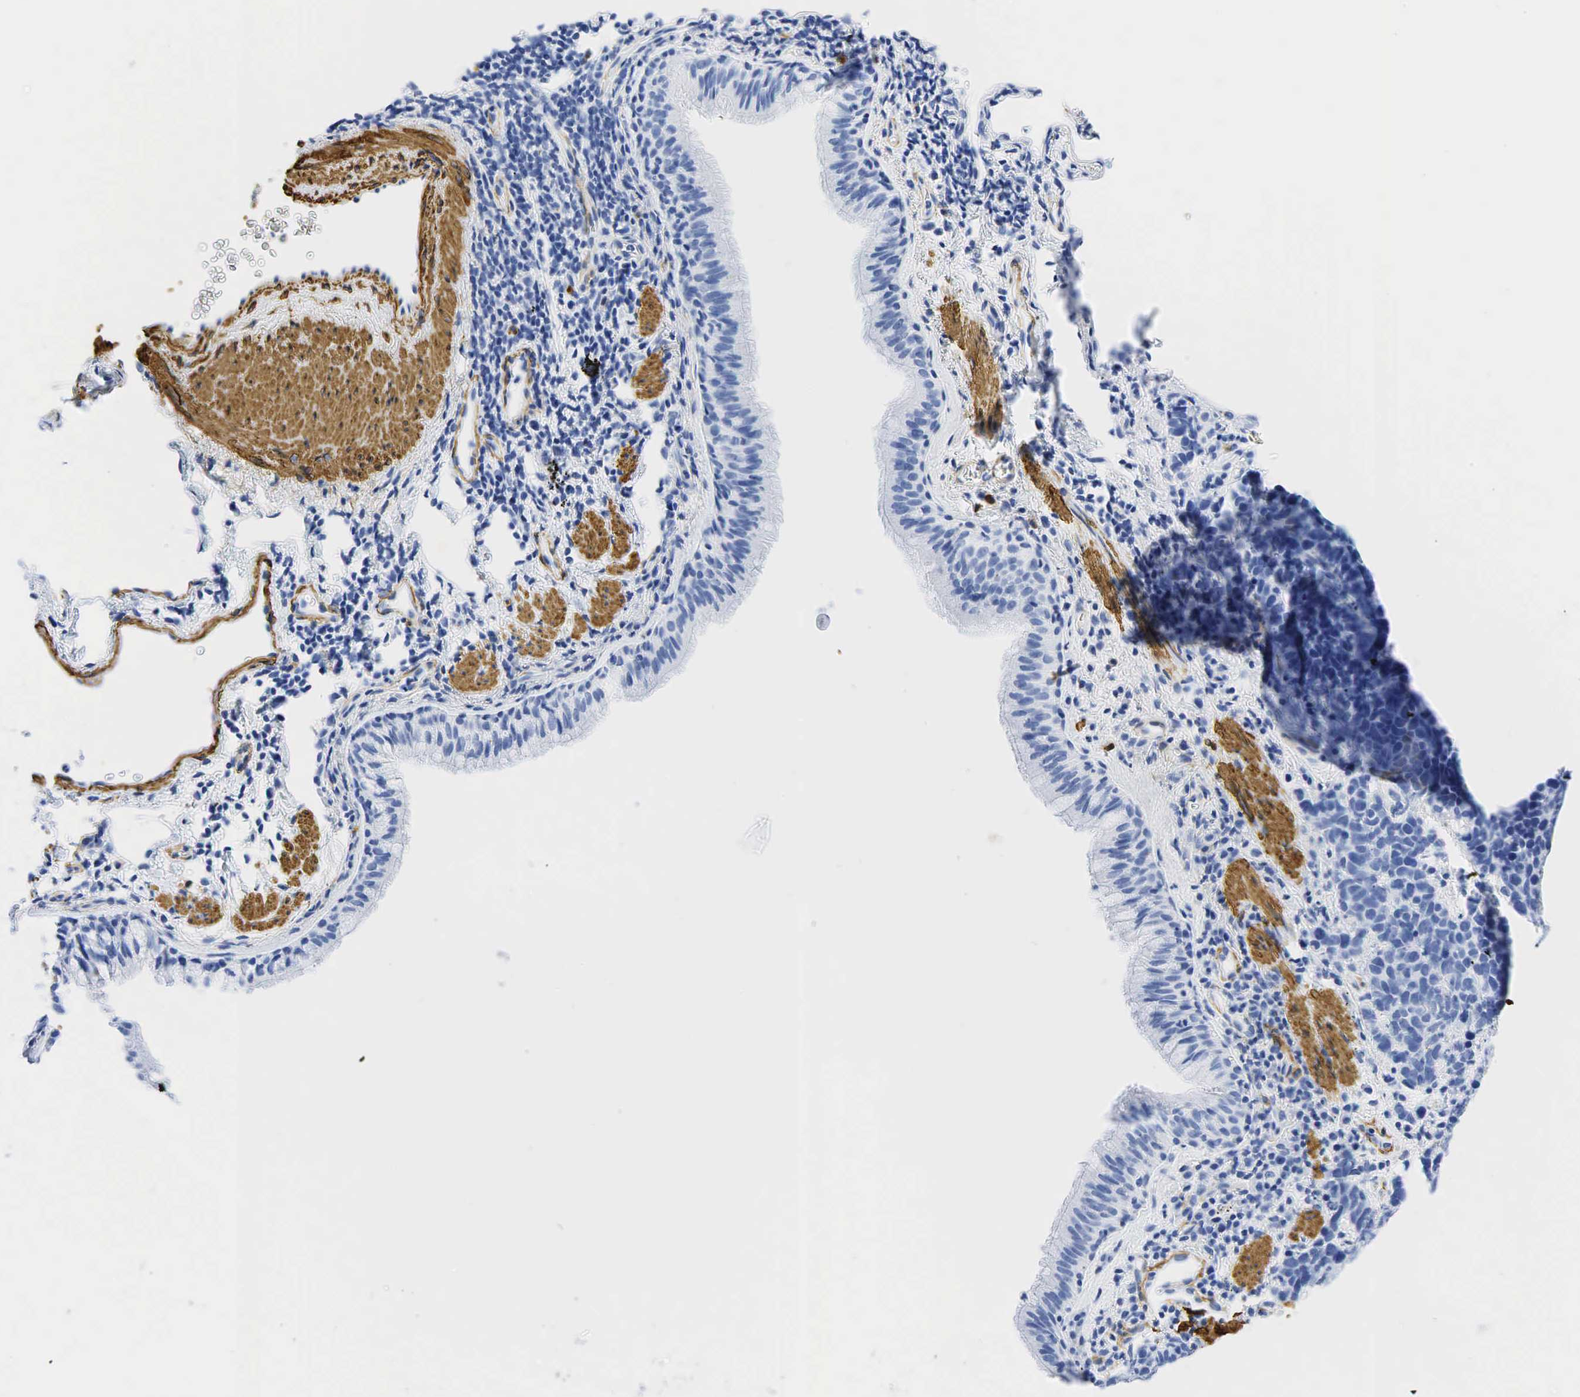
{"staining": {"intensity": "negative", "quantity": "none", "location": "none"}, "tissue": "lung cancer", "cell_type": "Tumor cells", "image_type": "cancer", "snomed": [{"axis": "morphology", "description": "Neoplasm, malignant, NOS"}, {"axis": "topography", "description": "Lung"}], "caption": "Tumor cells show no significant positivity in lung cancer (malignant neoplasm). (DAB immunohistochemistry (IHC) visualized using brightfield microscopy, high magnification).", "gene": "ACTA1", "patient": {"sex": "female", "age": 75}}